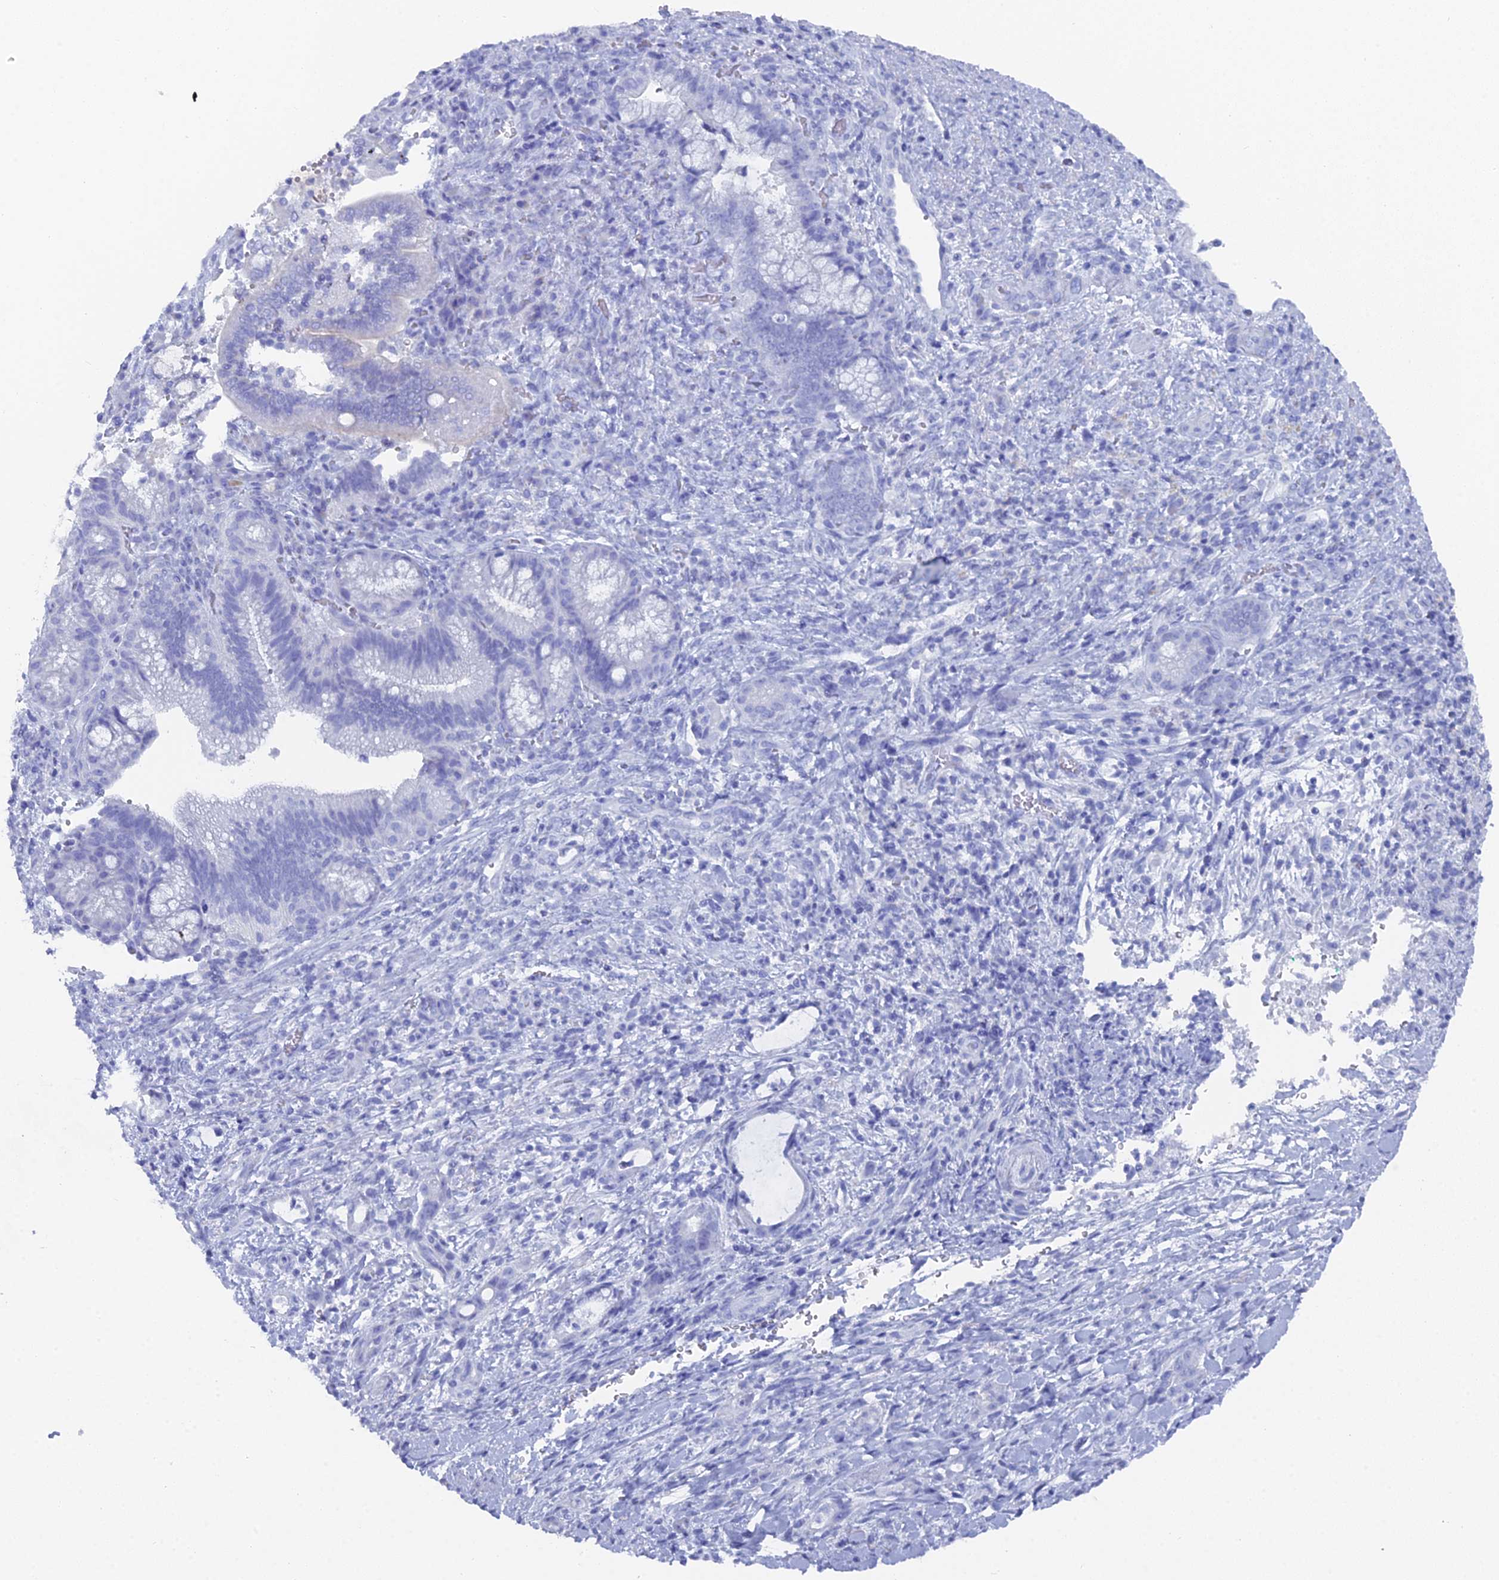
{"staining": {"intensity": "negative", "quantity": "none", "location": "none"}, "tissue": "pancreatic cancer", "cell_type": "Tumor cells", "image_type": "cancer", "snomed": [{"axis": "morphology", "description": "Normal tissue, NOS"}, {"axis": "morphology", "description": "Adenocarcinoma, NOS"}, {"axis": "topography", "description": "Pancreas"}], "caption": "Tumor cells are negative for protein expression in human adenocarcinoma (pancreatic).", "gene": "ENPP3", "patient": {"sex": "female", "age": 55}}